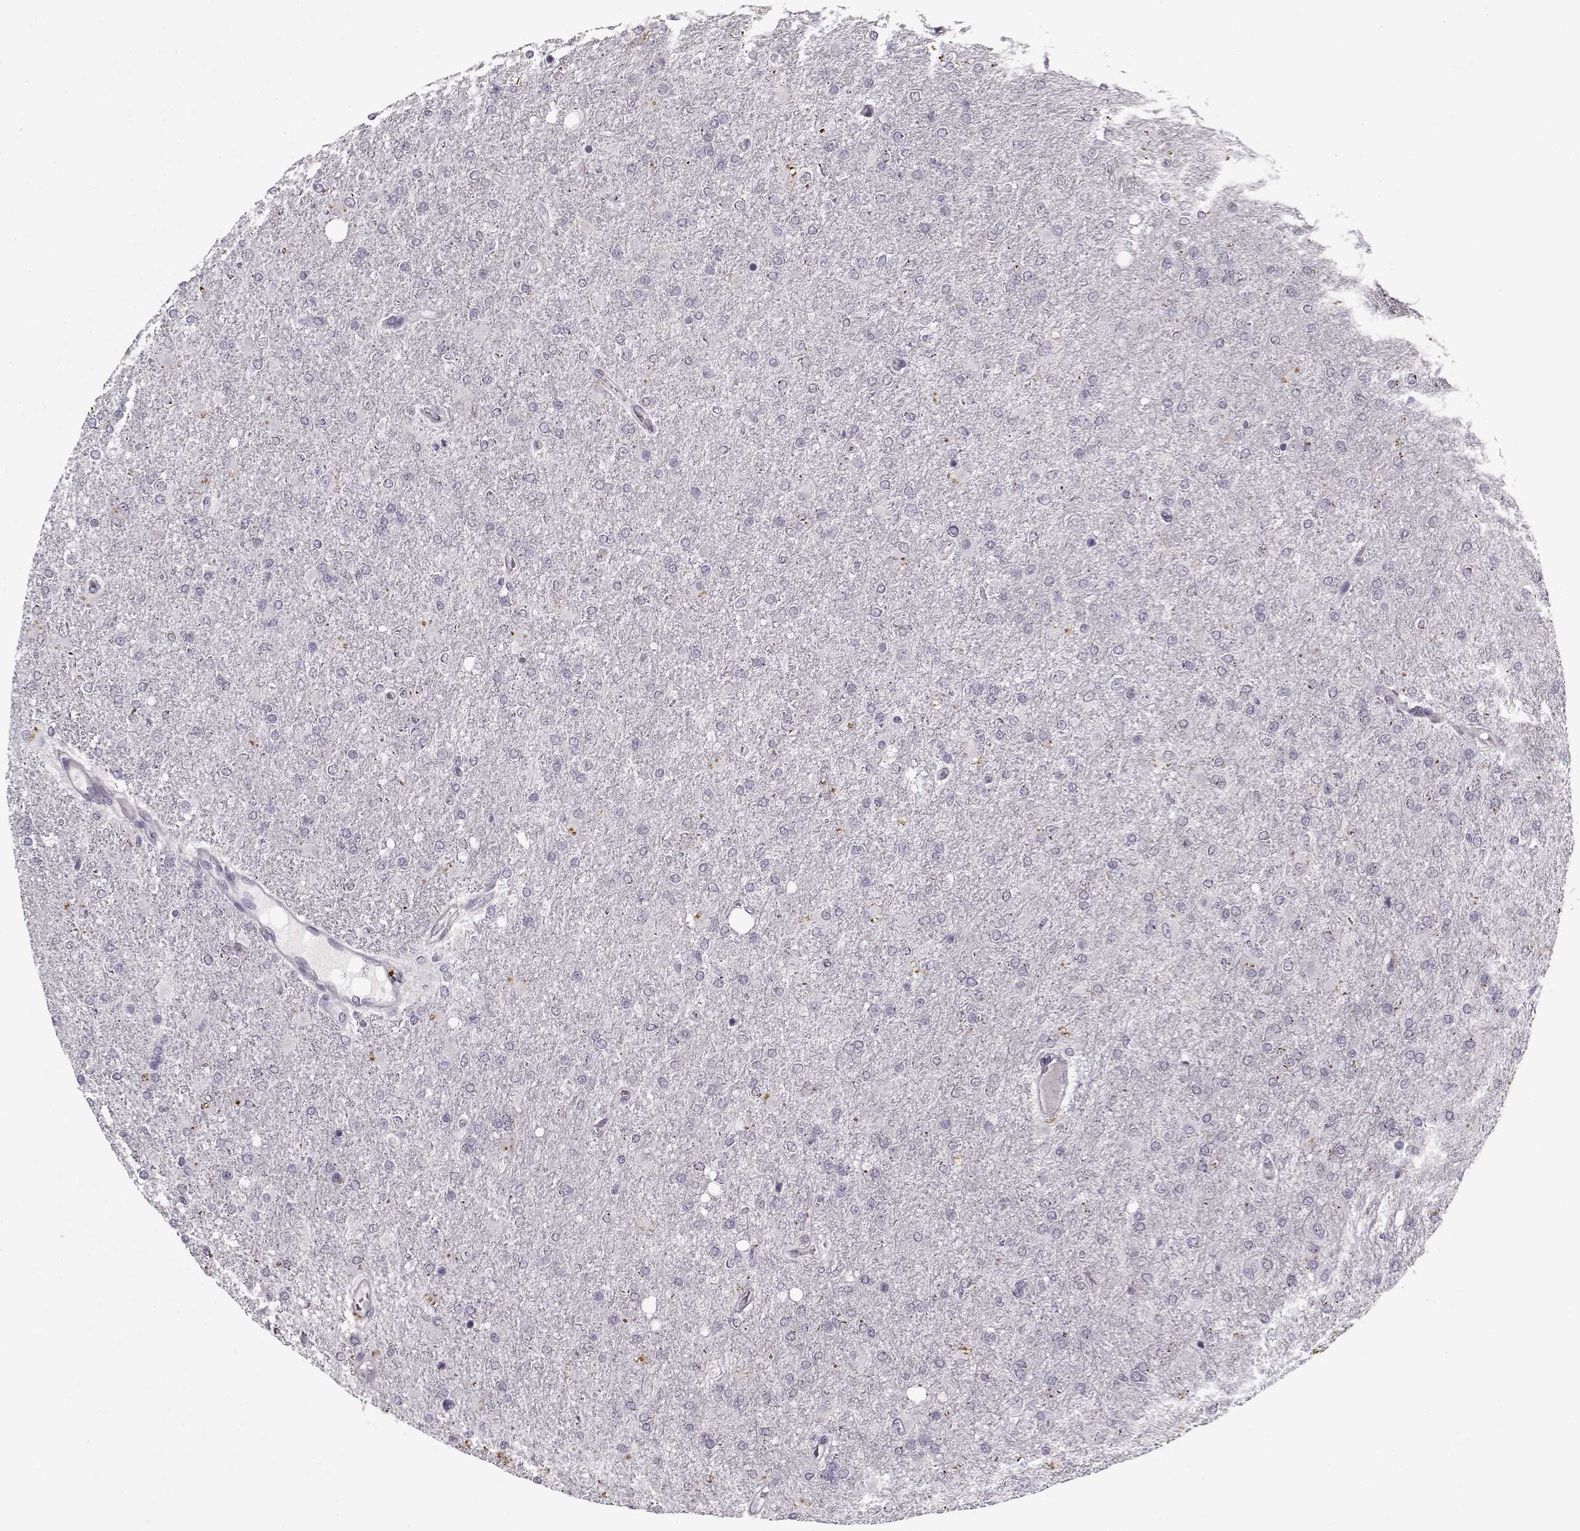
{"staining": {"intensity": "negative", "quantity": "none", "location": "none"}, "tissue": "glioma", "cell_type": "Tumor cells", "image_type": "cancer", "snomed": [{"axis": "morphology", "description": "Glioma, malignant, High grade"}, {"axis": "topography", "description": "Cerebral cortex"}], "caption": "High-grade glioma (malignant) was stained to show a protein in brown. There is no significant staining in tumor cells. Brightfield microscopy of IHC stained with DAB (3,3'-diaminobenzidine) (brown) and hematoxylin (blue), captured at high magnification.", "gene": "LUM", "patient": {"sex": "male", "age": 70}}